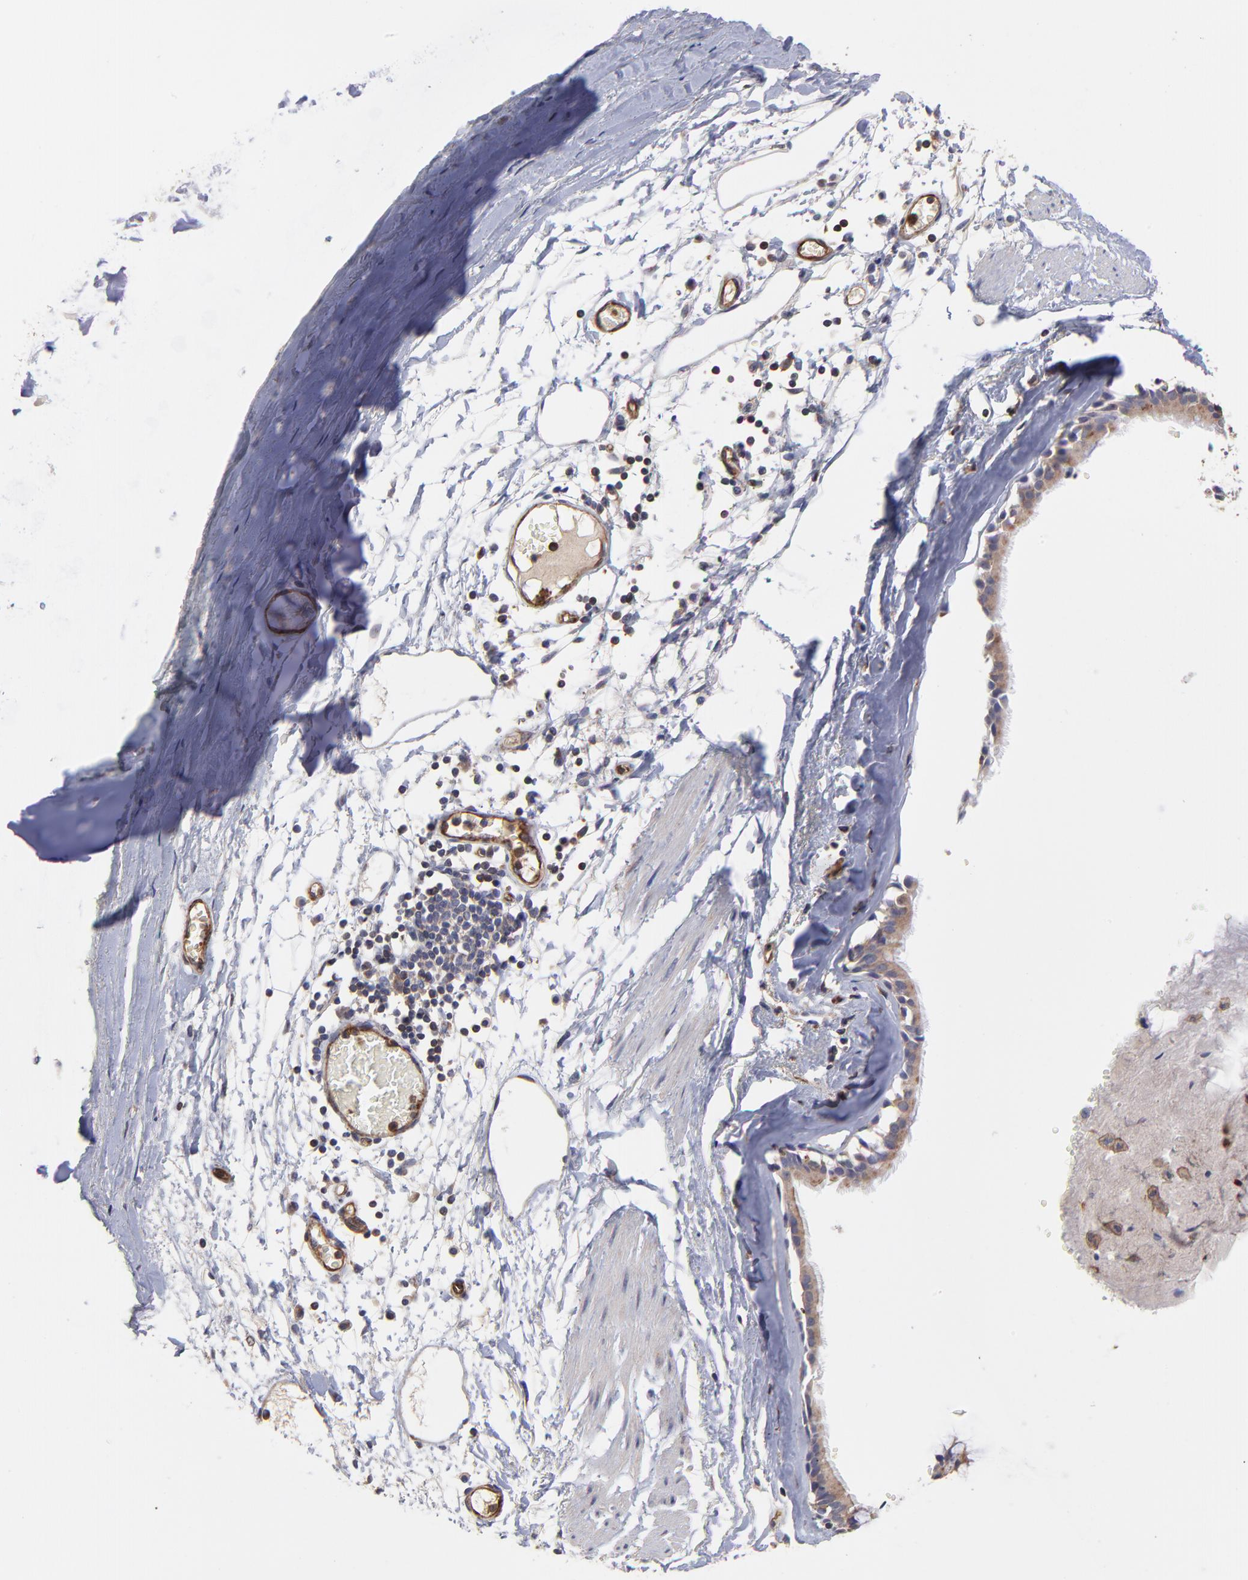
{"staining": {"intensity": "moderate", "quantity": ">75%", "location": "cytoplasmic/membranous"}, "tissue": "bronchus", "cell_type": "Respiratory epithelial cells", "image_type": "normal", "snomed": [{"axis": "morphology", "description": "Normal tissue, NOS"}, {"axis": "topography", "description": "Bronchus"}, {"axis": "topography", "description": "Lung"}], "caption": "This is a micrograph of immunohistochemistry staining of normal bronchus, which shows moderate staining in the cytoplasmic/membranous of respiratory epithelial cells.", "gene": "ASB7", "patient": {"sex": "female", "age": 56}}